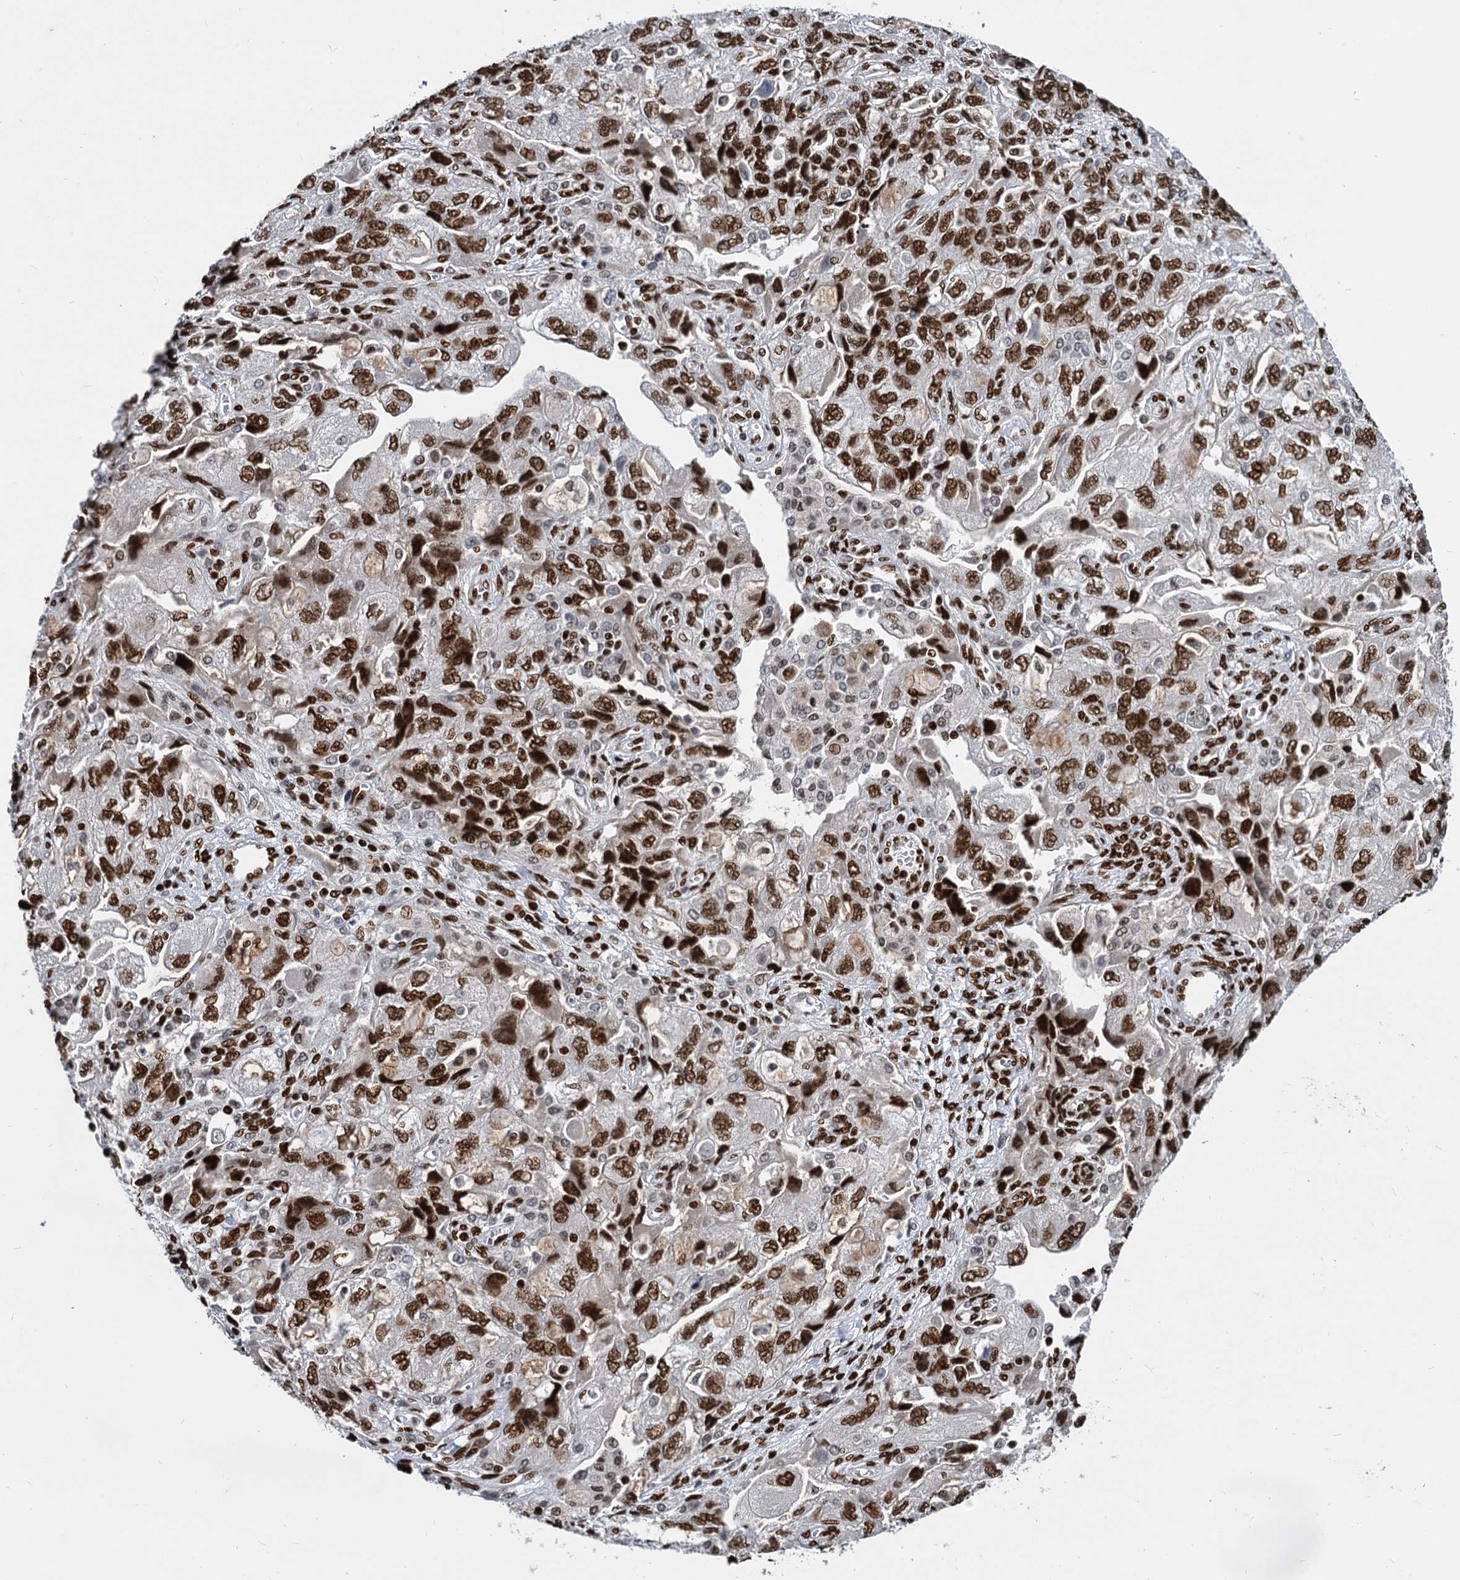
{"staining": {"intensity": "strong", "quantity": ">75%", "location": "nuclear"}, "tissue": "ovarian cancer", "cell_type": "Tumor cells", "image_type": "cancer", "snomed": [{"axis": "morphology", "description": "Carcinoma, NOS"}, {"axis": "morphology", "description": "Cystadenocarcinoma, serous, NOS"}, {"axis": "topography", "description": "Ovary"}], "caption": "Ovarian cancer (carcinoma) tissue shows strong nuclear positivity in about >75% of tumor cells, visualized by immunohistochemistry. (DAB (3,3'-diaminobenzidine) IHC, brown staining for protein, blue staining for nuclei).", "gene": "MECP2", "patient": {"sex": "female", "age": 69}}